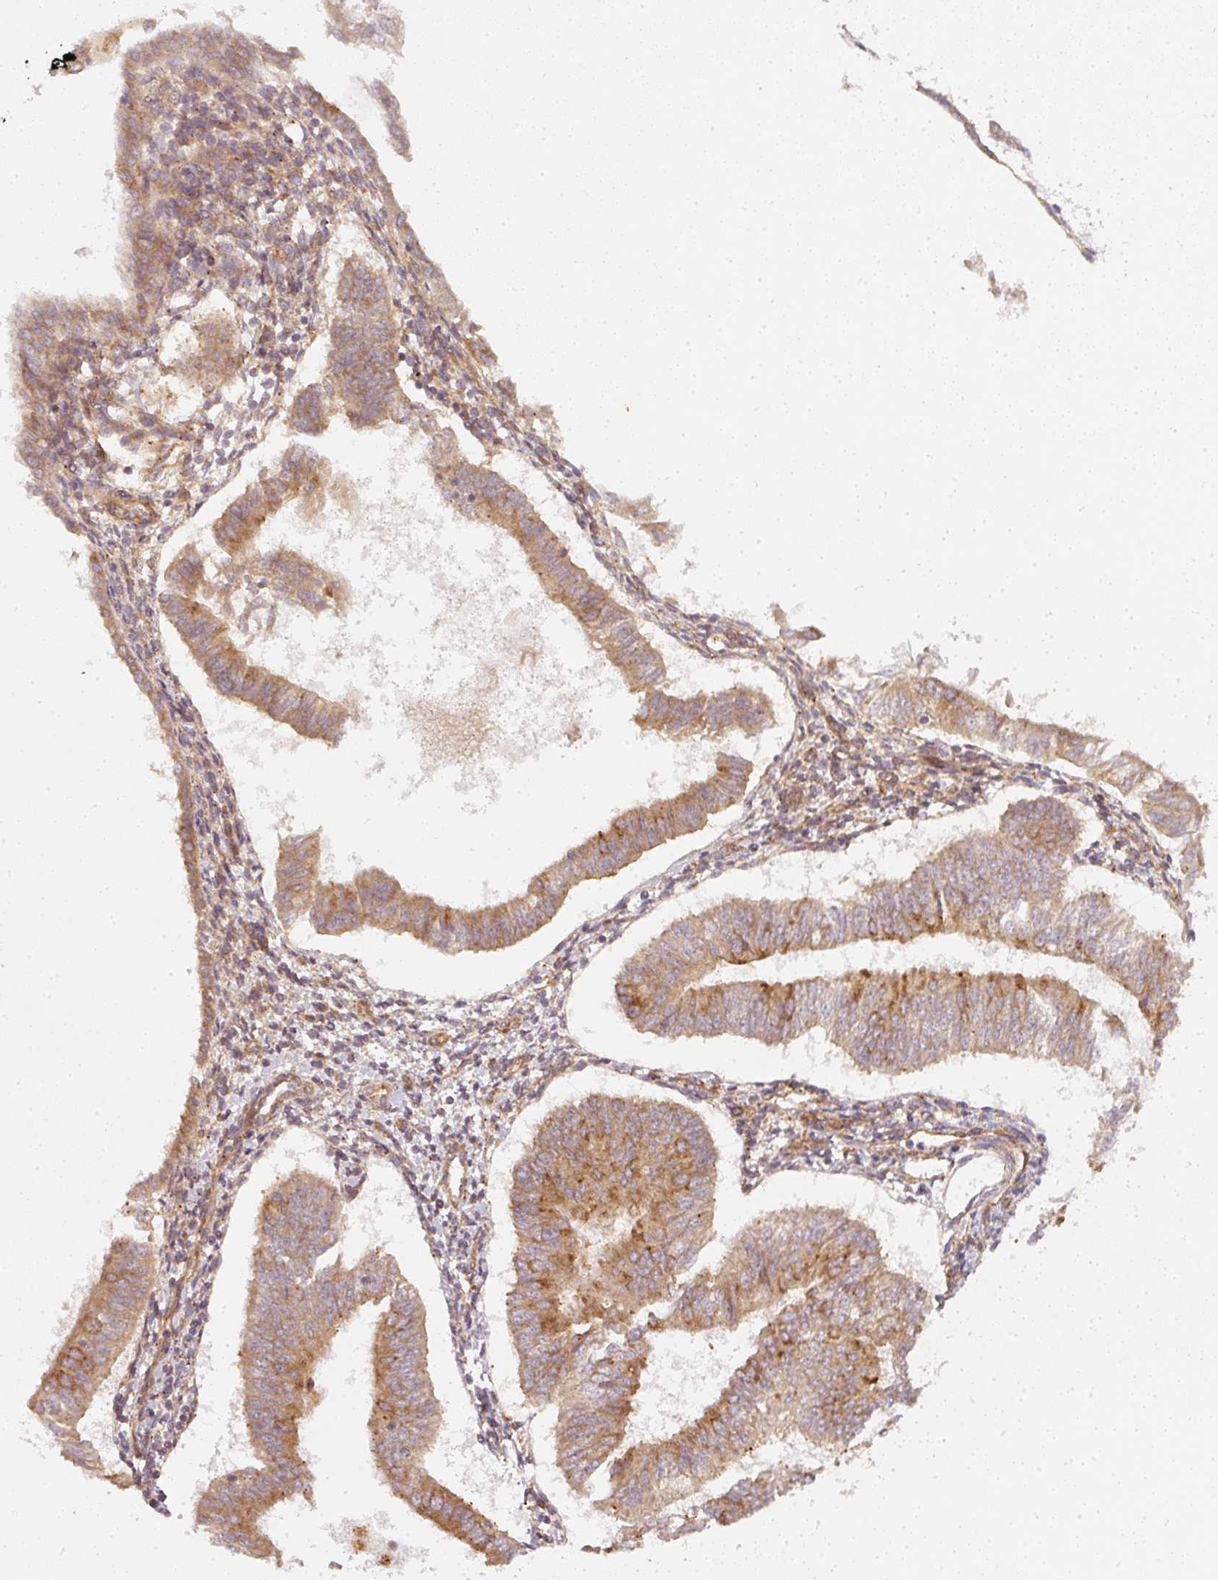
{"staining": {"intensity": "moderate", "quantity": ">75%", "location": "cytoplasmic/membranous"}, "tissue": "endometrial cancer", "cell_type": "Tumor cells", "image_type": "cancer", "snomed": [{"axis": "morphology", "description": "Adenocarcinoma, NOS"}, {"axis": "topography", "description": "Endometrium"}], "caption": "There is medium levels of moderate cytoplasmic/membranous positivity in tumor cells of endometrial adenocarcinoma, as demonstrated by immunohistochemical staining (brown color).", "gene": "ZNF580", "patient": {"sex": "female", "age": 58}}